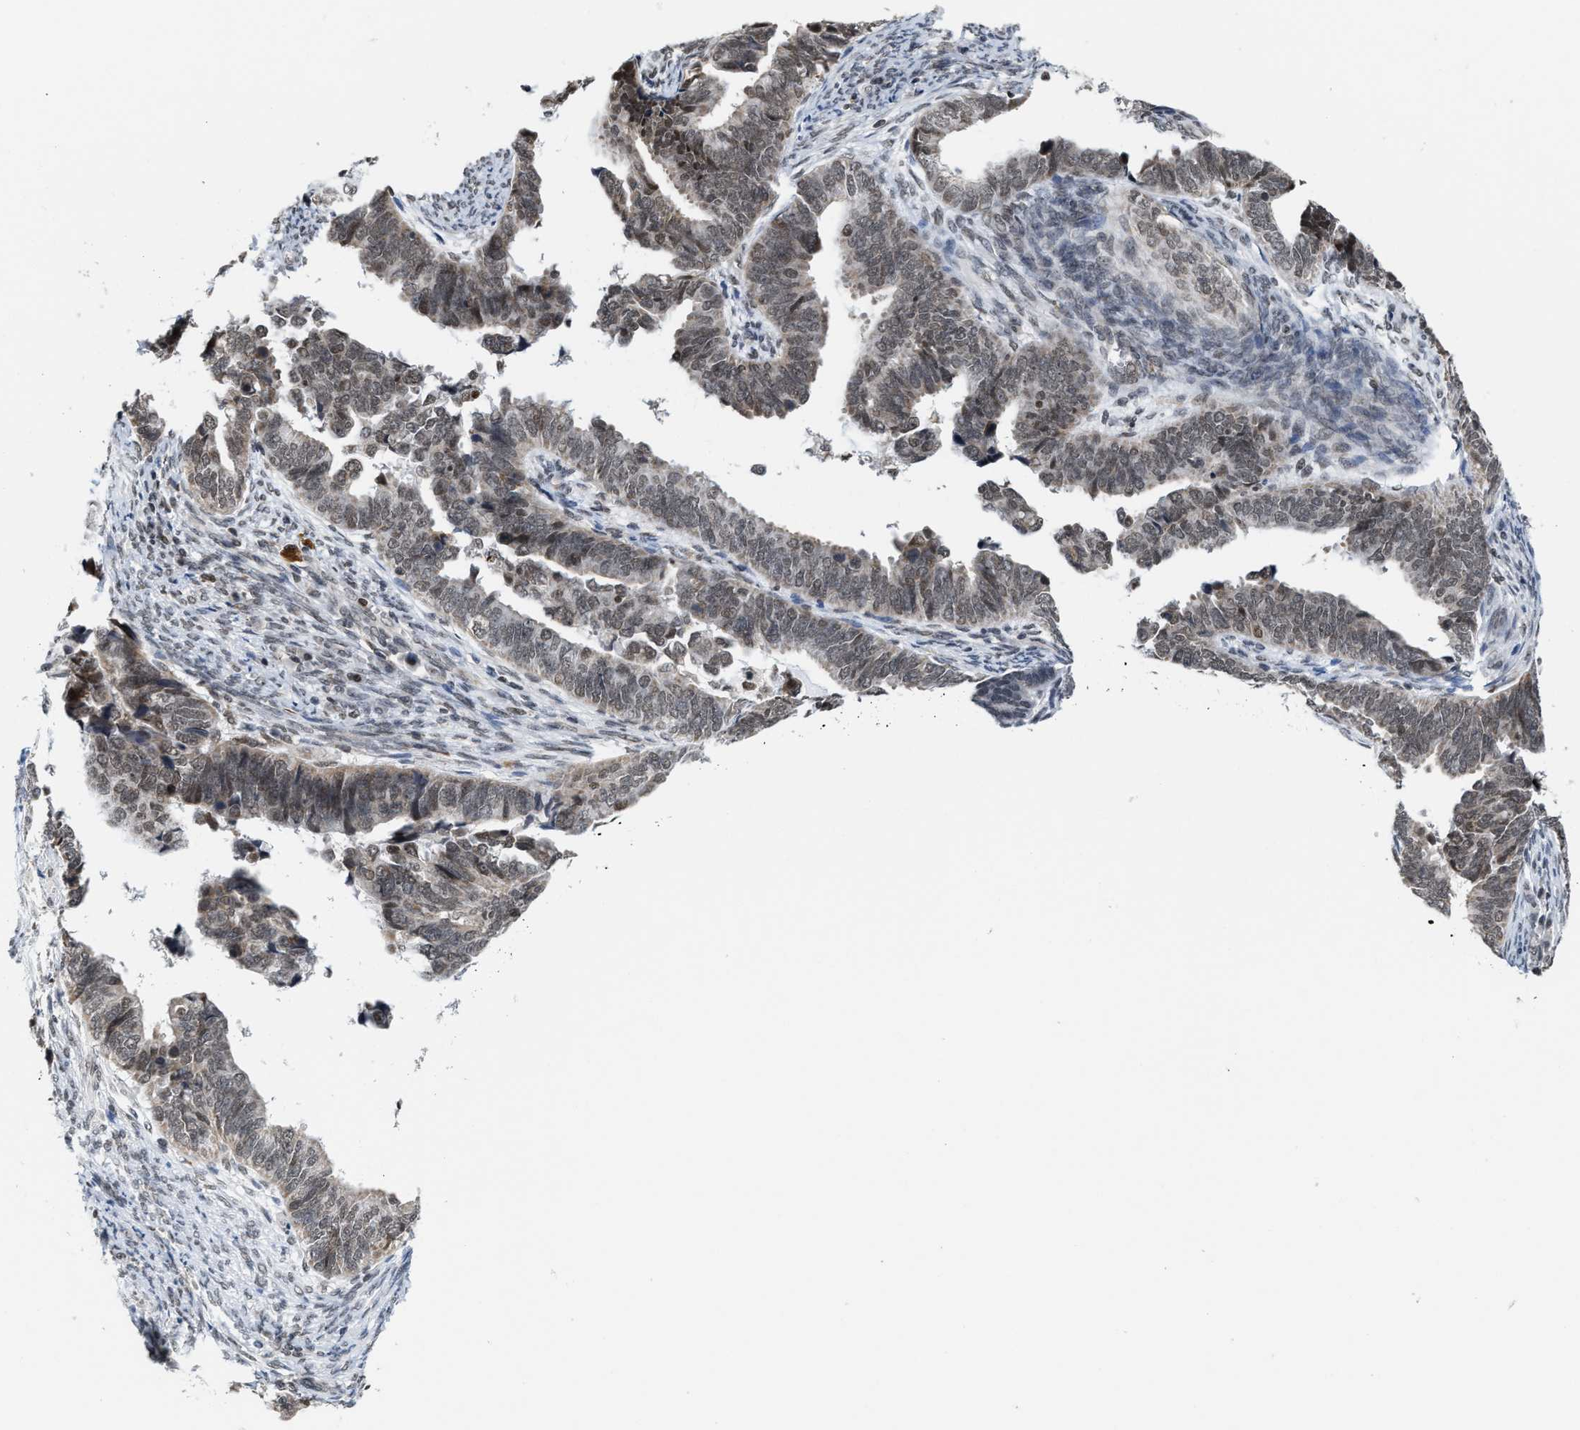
{"staining": {"intensity": "weak", "quantity": ">75%", "location": "nuclear"}, "tissue": "endometrial cancer", "cell_type": "Tumor cells", "image_type": "cancer", "snomed": [{"axis": "morphology", "description": "Adenocarcinoma, NOS"}, {"axis": "topography", "description": "Endometrium"}], "caption": "Immunohistochemistry (IHC) staining of endometrial adenocarcinoma, which reveals low levels of weak nuclear expression in approximately >75% of tumor cells indicating weak nuclear protein positivity. The staining was performed using DAB (brown) for protein detection and nuclei were counterstained in hematoxylin (blue).", "gene": "ANKRD6", "patient": {"sex": "female", "age": 75}}